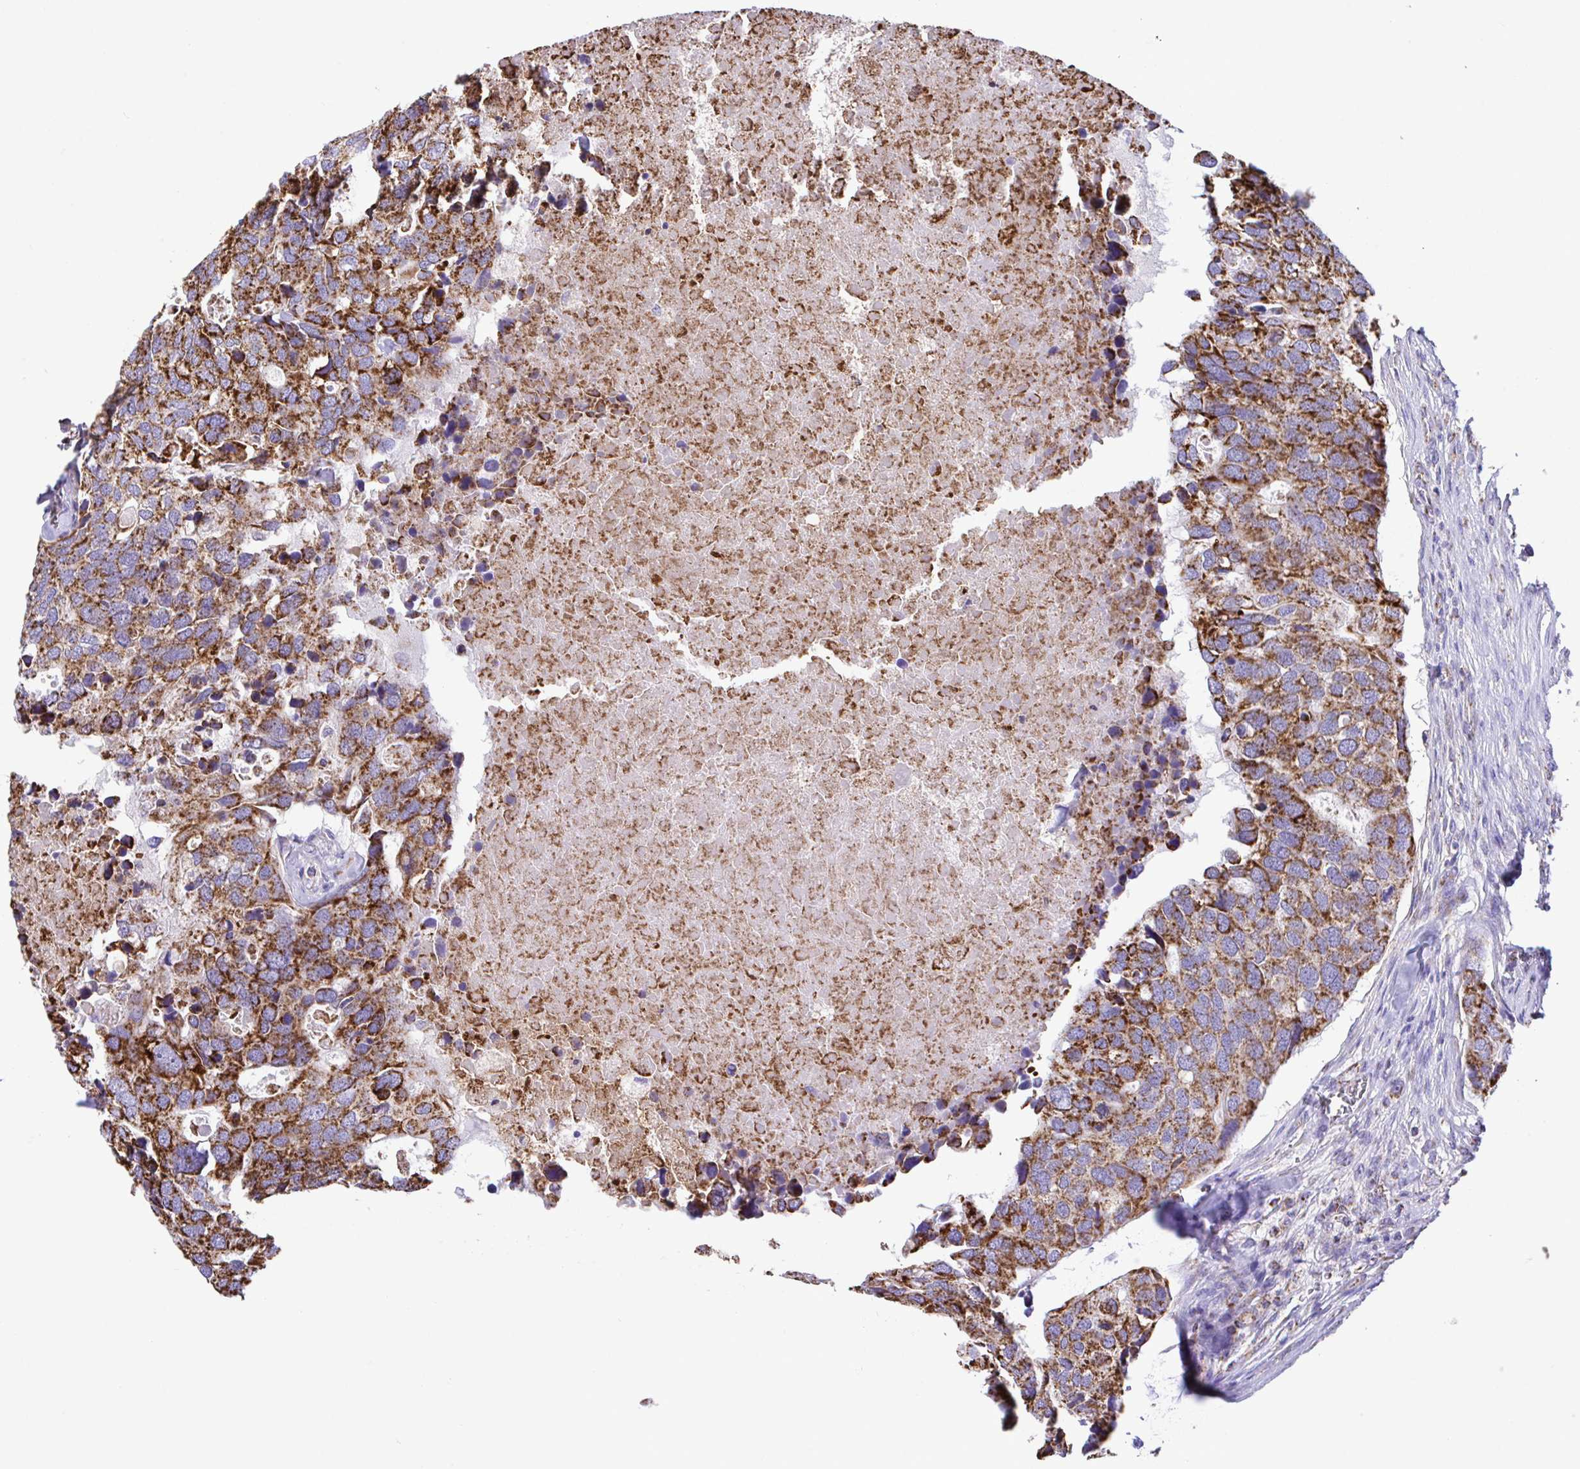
{"staining": {"intensity": "strong", "quantity": ">75%", "location": "cytoplasmic/membranous"}, "tissue": "breast cancer", "cell_type": "Tumor cells", "image_type": "cancer", "snomed": [{"axis": "morphology", "description": "Duct carcinoma"}, {"axis": "topography", "description": "Breast"}], "caption": "IHC of breast cancer (intraductal carcinoma) shows high levels of strong cytoplasmic/membranous expression in approximately >75% of tumor cells. Nuclei are stained in blue.", "gene": "PCMTD2", "patient": {"sex": "female", "age": 83}}